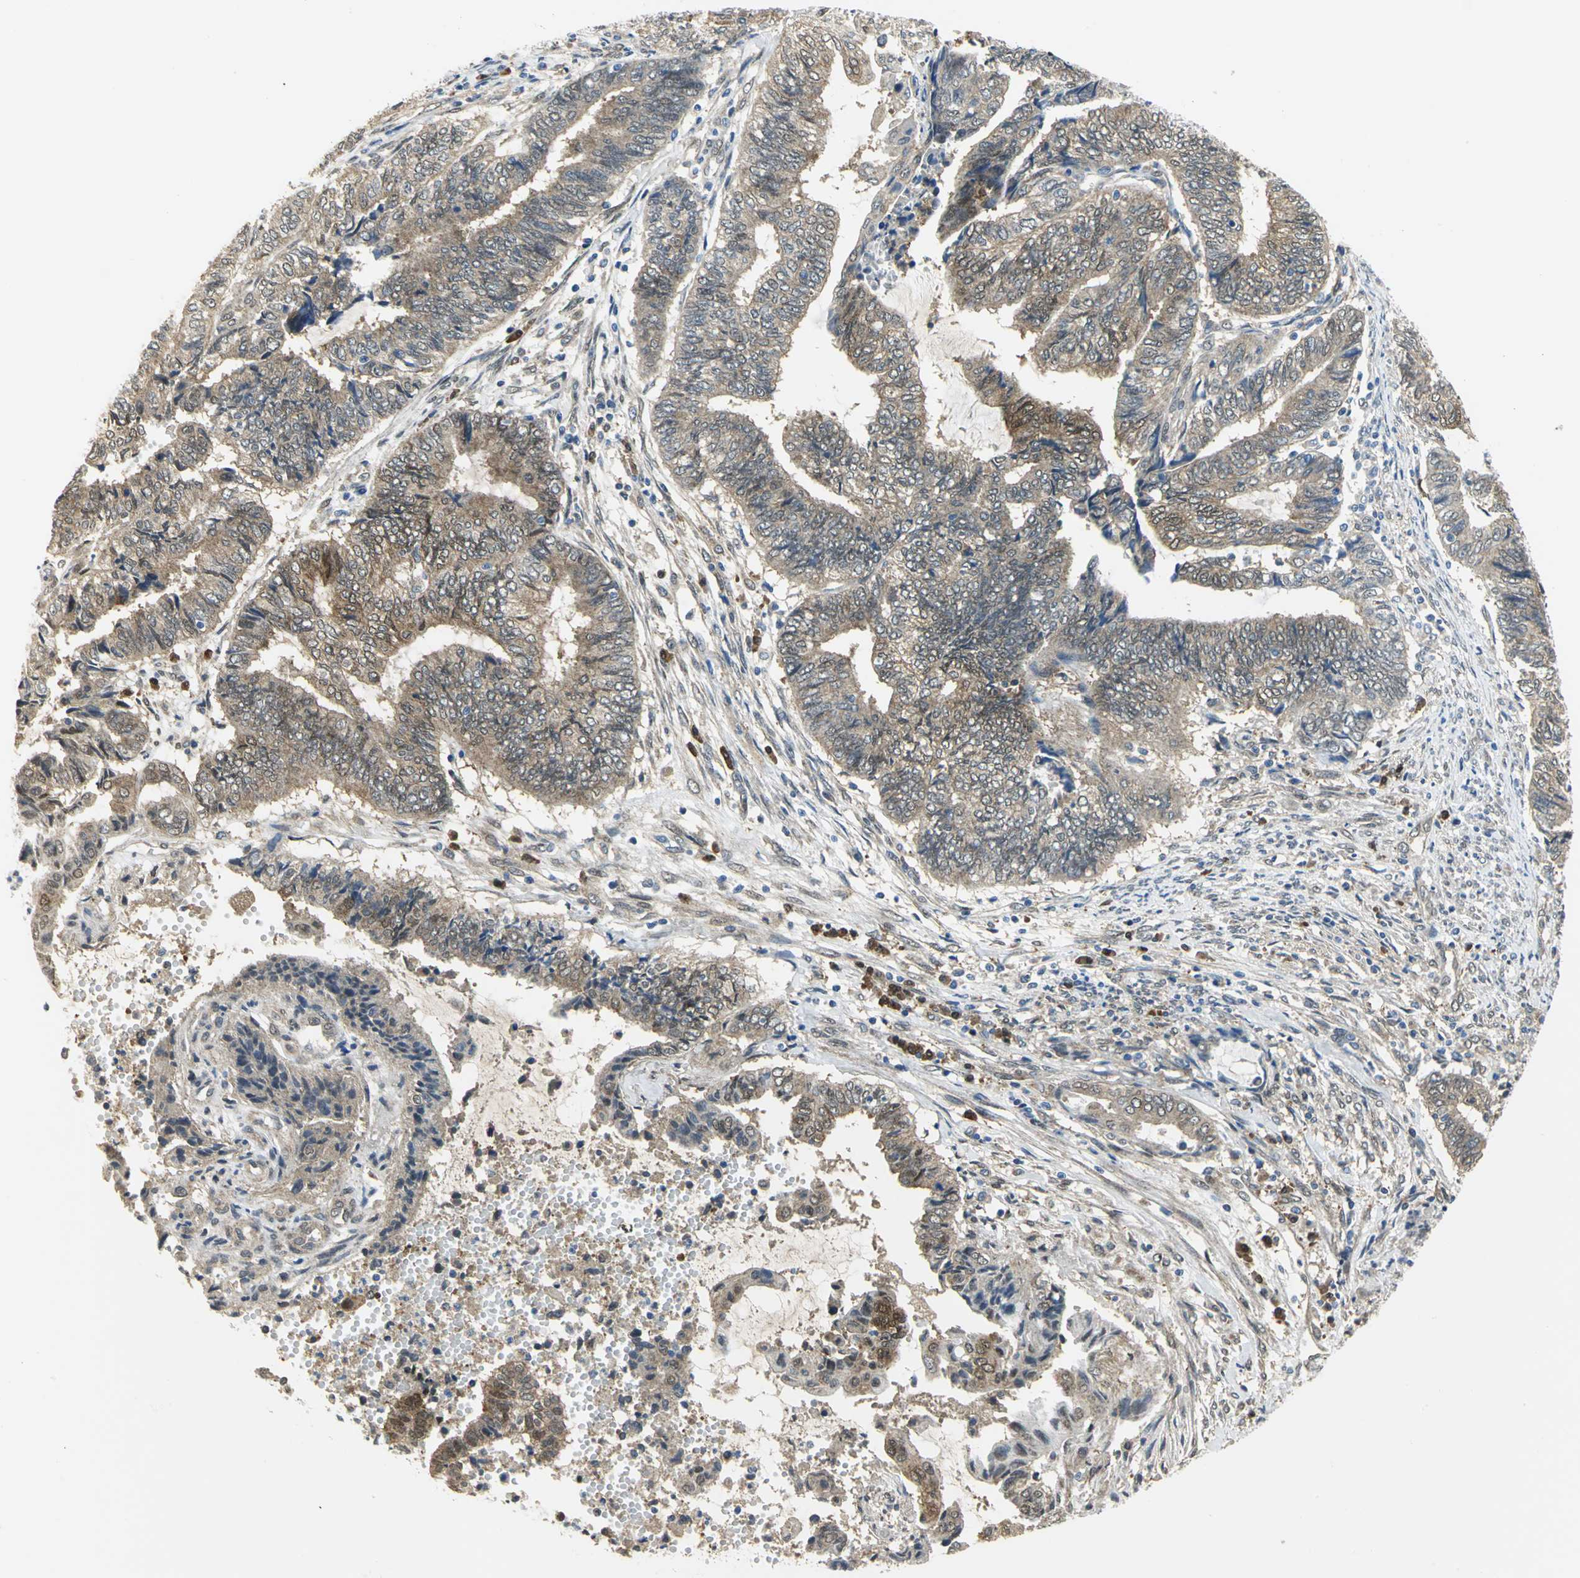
{"staining": {"intensity": "weak", "quantity": ">75%", "location": "cytoplasmic/membranous"}, "tissue": "endometrial cancer", "cell_type": "Tumor cells", "image_type": "cancer", "snomed": [{"axis": "morphology", "description": "Adenocarcinoma, NOS"}, {"axis": "topography", "description": "Uterus"}, {"axis": "topography", "description": "Endometrium"}], "caption": "High-power microscopy captured an IHC histopathology image of endometrial cancer, revealing weak cytoplasmic/membranous expression in approximately >75% of tumor cells.", "gene": "PGM3", "patient": {"sex": "female", "age": 70}}